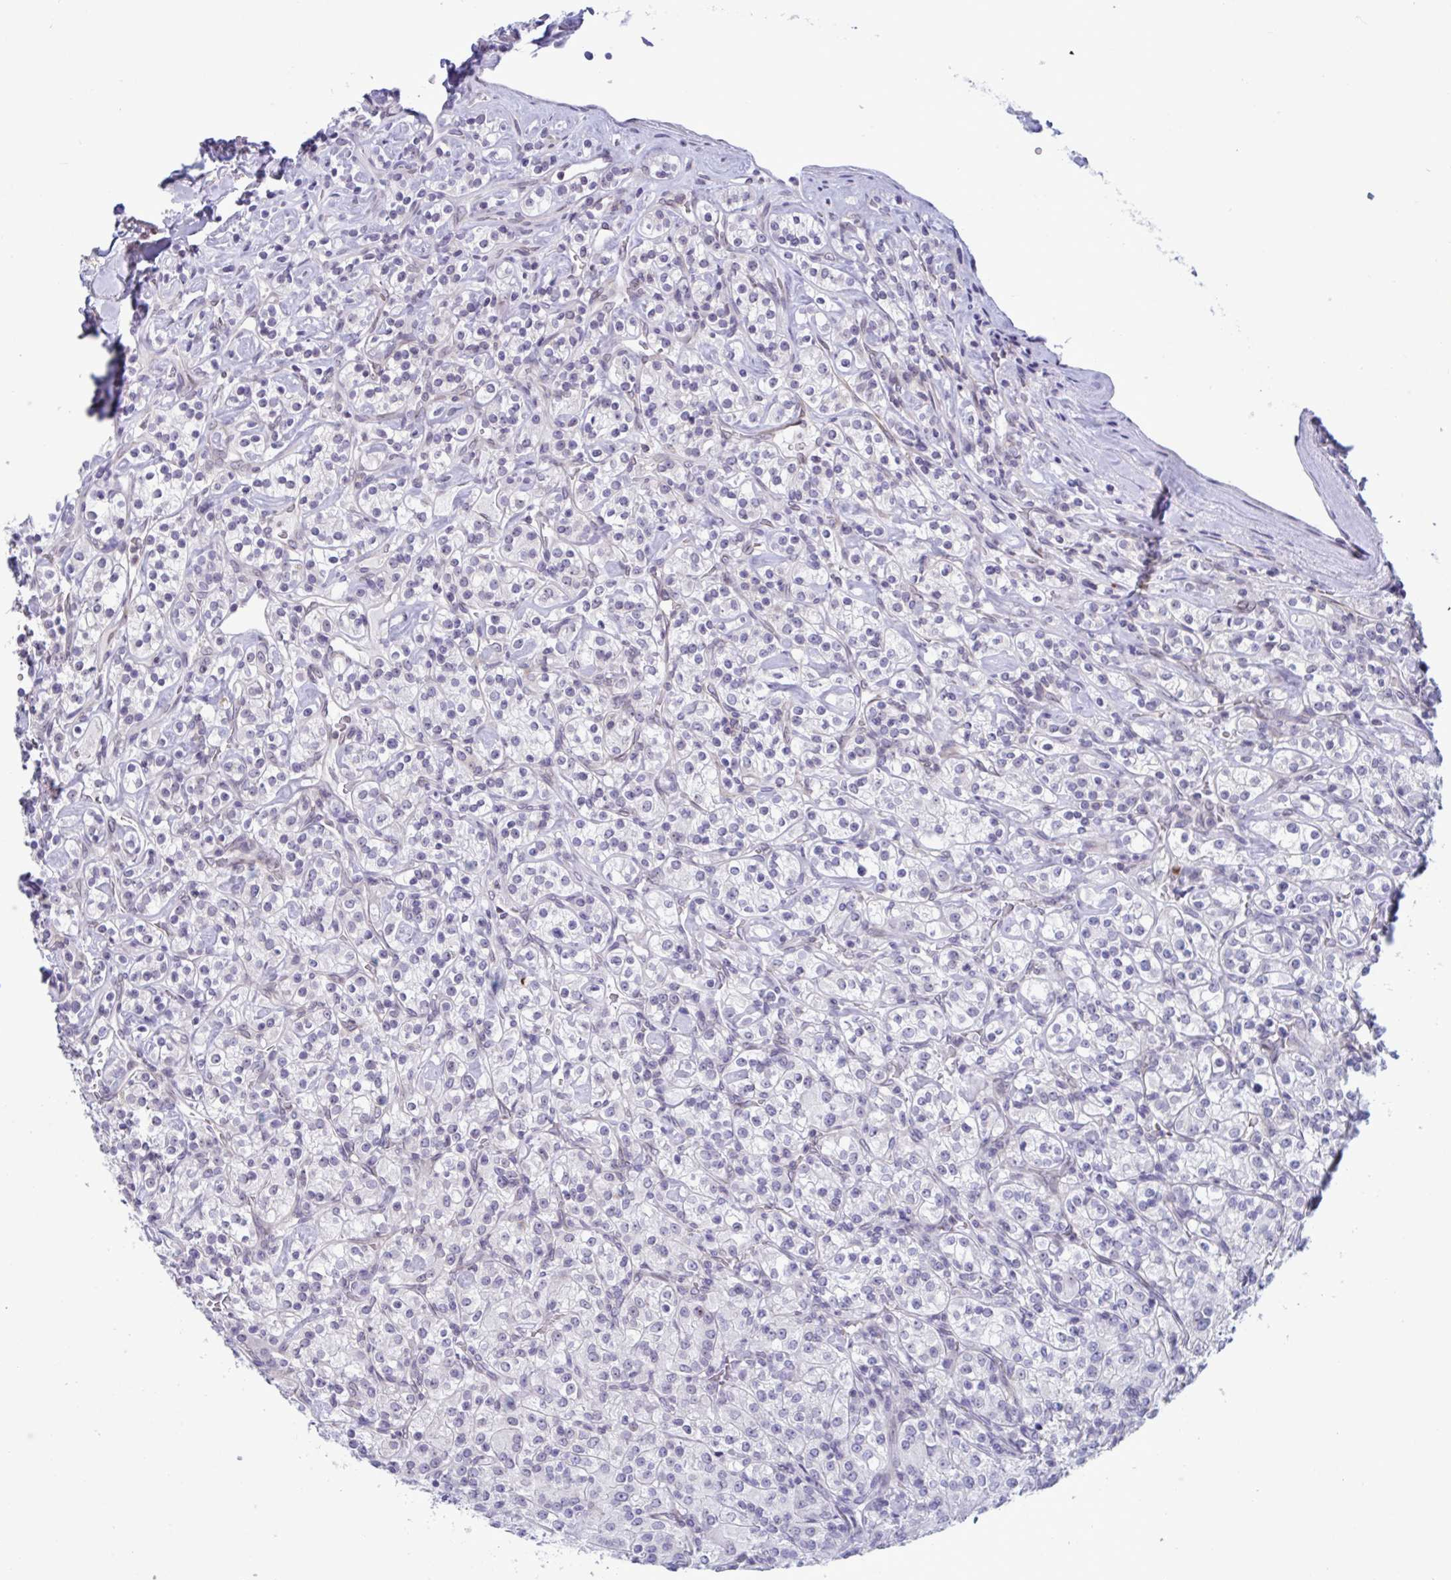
{"staining": {"intensity": "negative", "quantity": "none", "location": "none"}, "tissue": "renal cancer", "cell_type": "Tumor cells", "image_type": "cancer", "snomed": [{"axis": "morphology", "description": "Adenocarcinoma, NOS"}, {"axis": "topography", "description": "Kidney"}], "caption": "A high-resolution image shows immunohistochemistry (IHC) staining of renal adenocarcinoma, which exhibits no significant staining in tumor cells. (Stains: DAB immunohistochemistry with hematoxylin counter stain, Microscopy: brightfield microscopy at high magnification).", "gene": "DOCK11", "patient": {"sex": "male", "age": 77}}